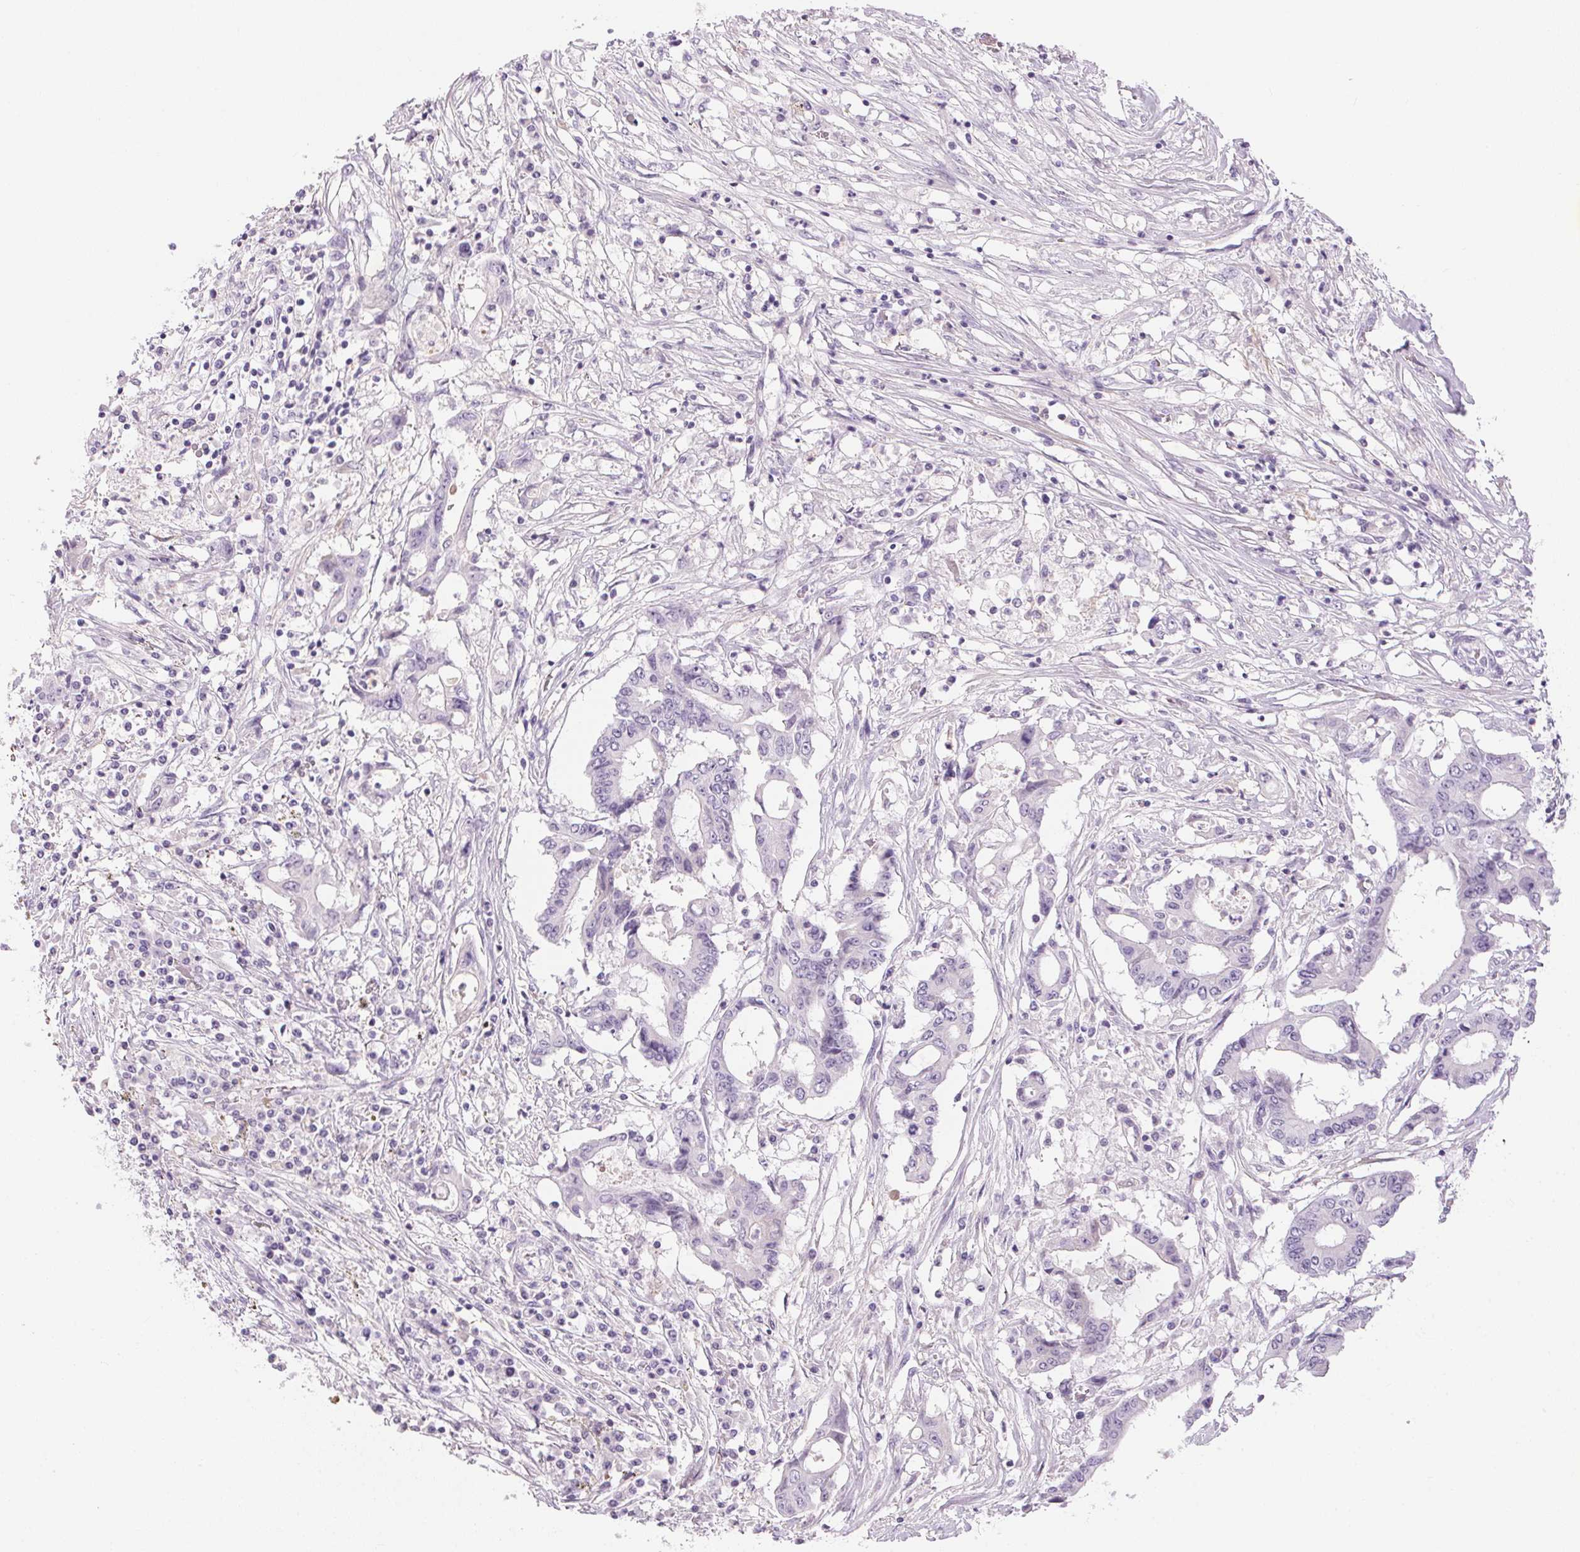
{"staining": {"intensity": "negative", "quantity": "none", "location": "none"}, "tissue": "colorectal cancer", "cell_type": "Tumor cells", "image_type": "cancer", "snomed": [{"axis": "morphology", "description": "Adenocarcinoma, NOS"}, {"axis": "topography", "description": "Rectum"}], "caption": "Immunohistochemical staining of human adenocarcinoma (colorectal) shows no significant positivity in tumor cells.", "gene": "ECPAS", "patient": {"sex": "male", "age": 54}}